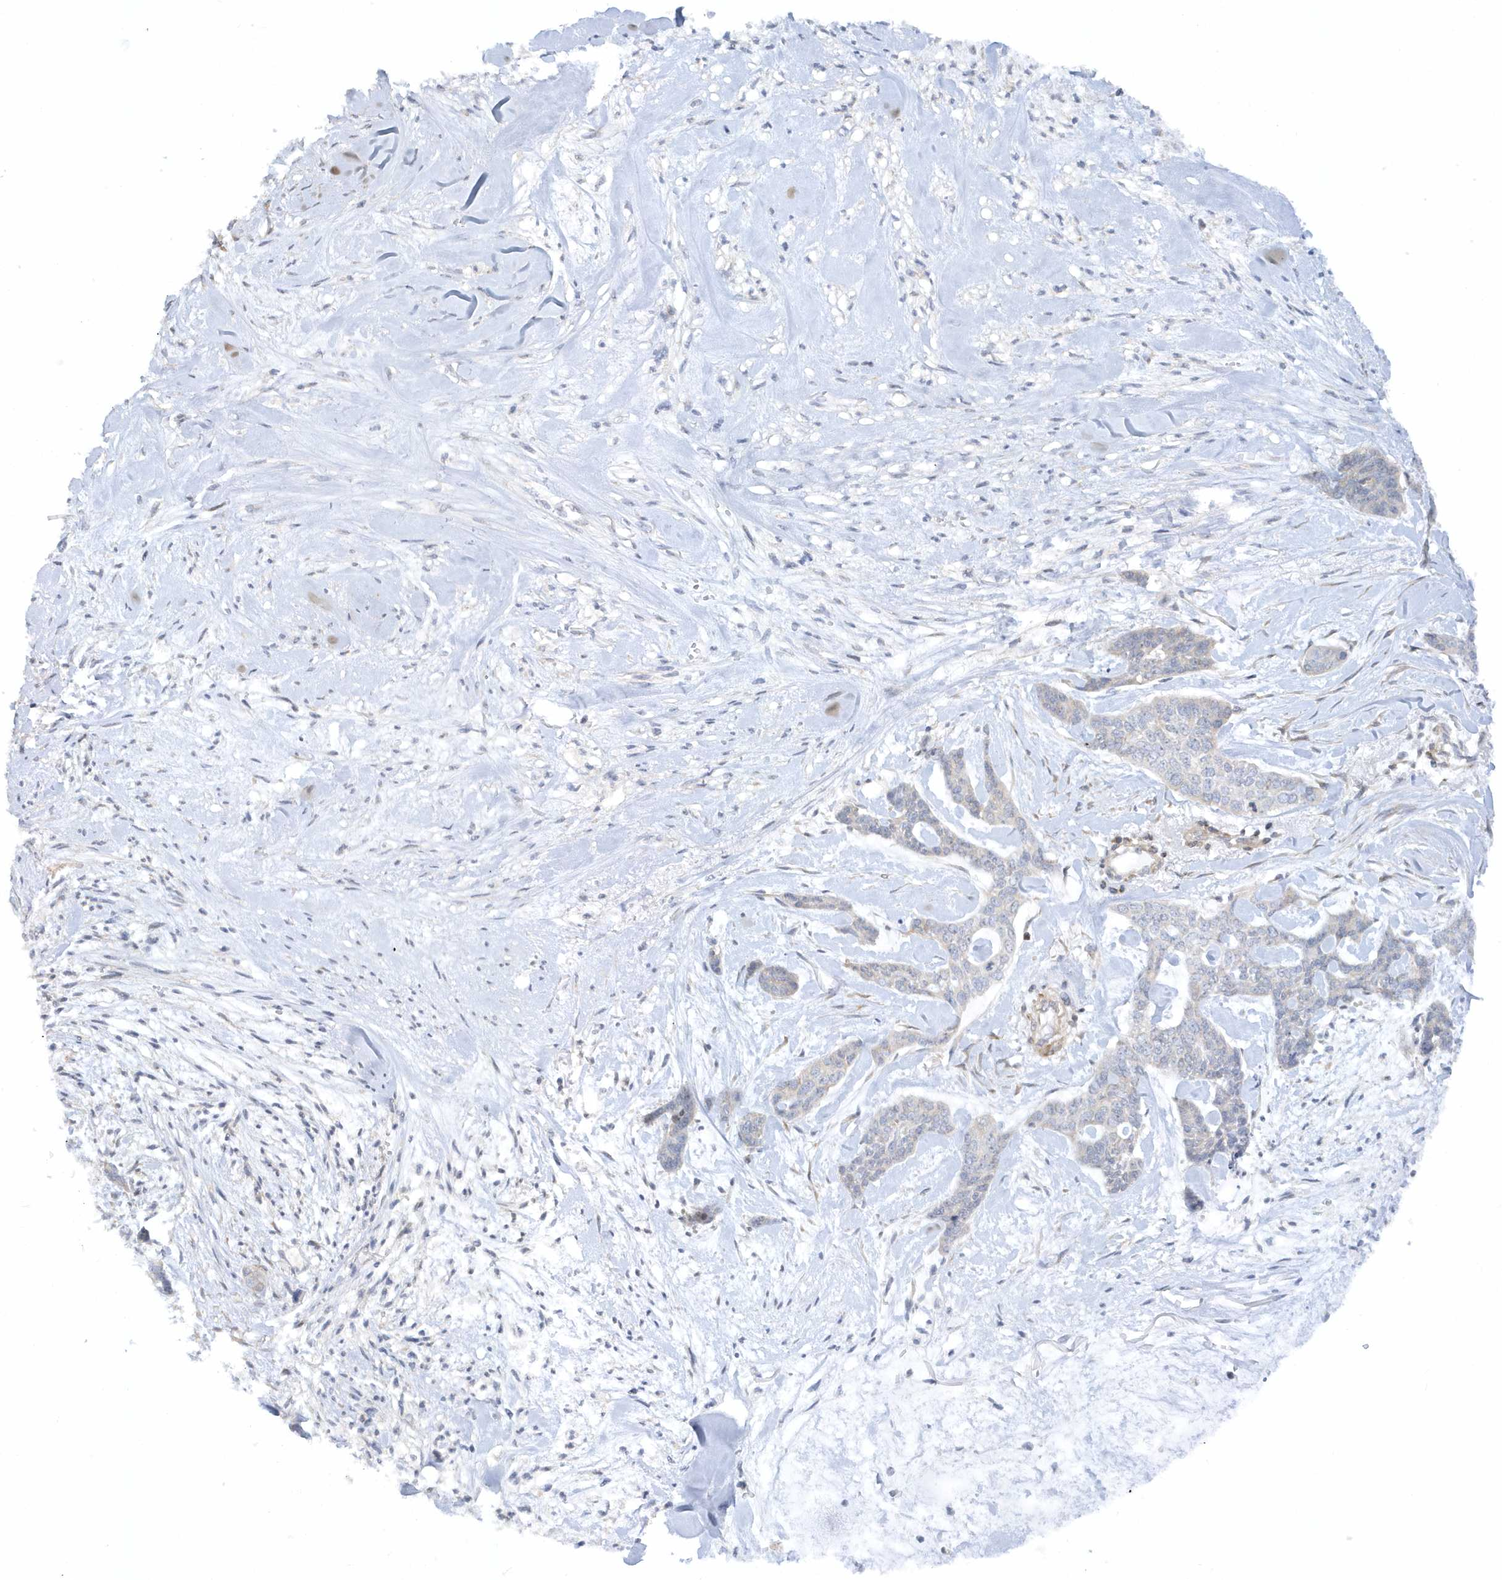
{"staining": {"intensity": "negative", "quantity": "none", "location": "none"}, "tissue": "skin cancer", "cell_type": "Tumor cells", "image_type": "cancer", "snomed": [{"axis": "morphology", "description": "Basal cell carcinoma"}, {"axis": "topography", "description": "Skin"}], "caption": "Human skin basal cell carcinoma stained for a protein using immunohistochemistry displays no positivity in tumor cells.", "gene": "MAP7D3", "patient": {"sex": "female", "age": 64}}